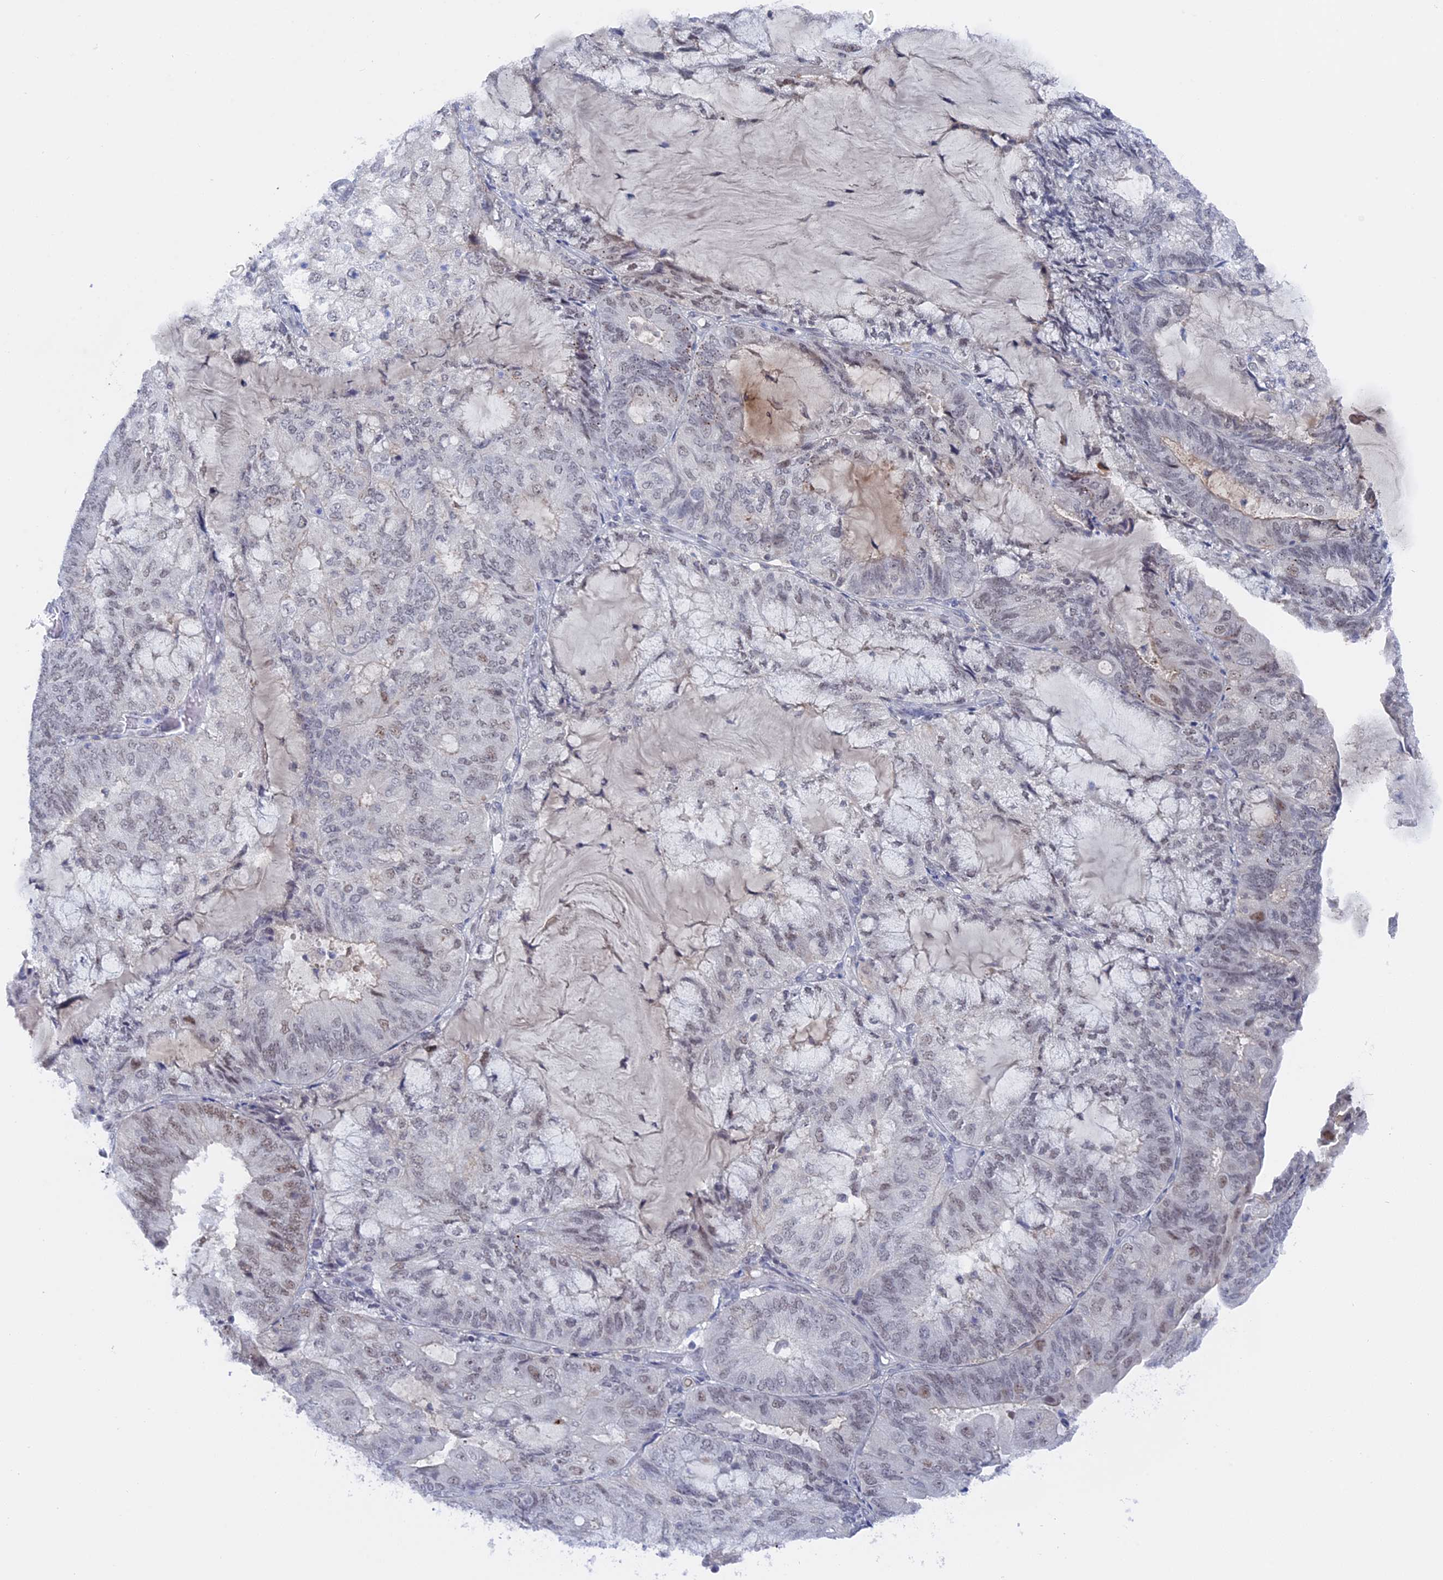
{"staining": {"intensity": "weak", "quantity": "<25%", "location": "nuclear"}, "tissue": "endometrial cancer", "cell_type": "Tumor cells", "image_type": "cancer", "snomed": [{"axis": "morphology", "description": "Adenocarcinoma, NOS"}, {"axis": "topography", "description": "Endometrium"}], "caption": "Tumor cells show no significant protein positivity in adenocarcinoma (endometrial).", "gene": "BRD2", "patient": {"sex": "female", "age": 81}}